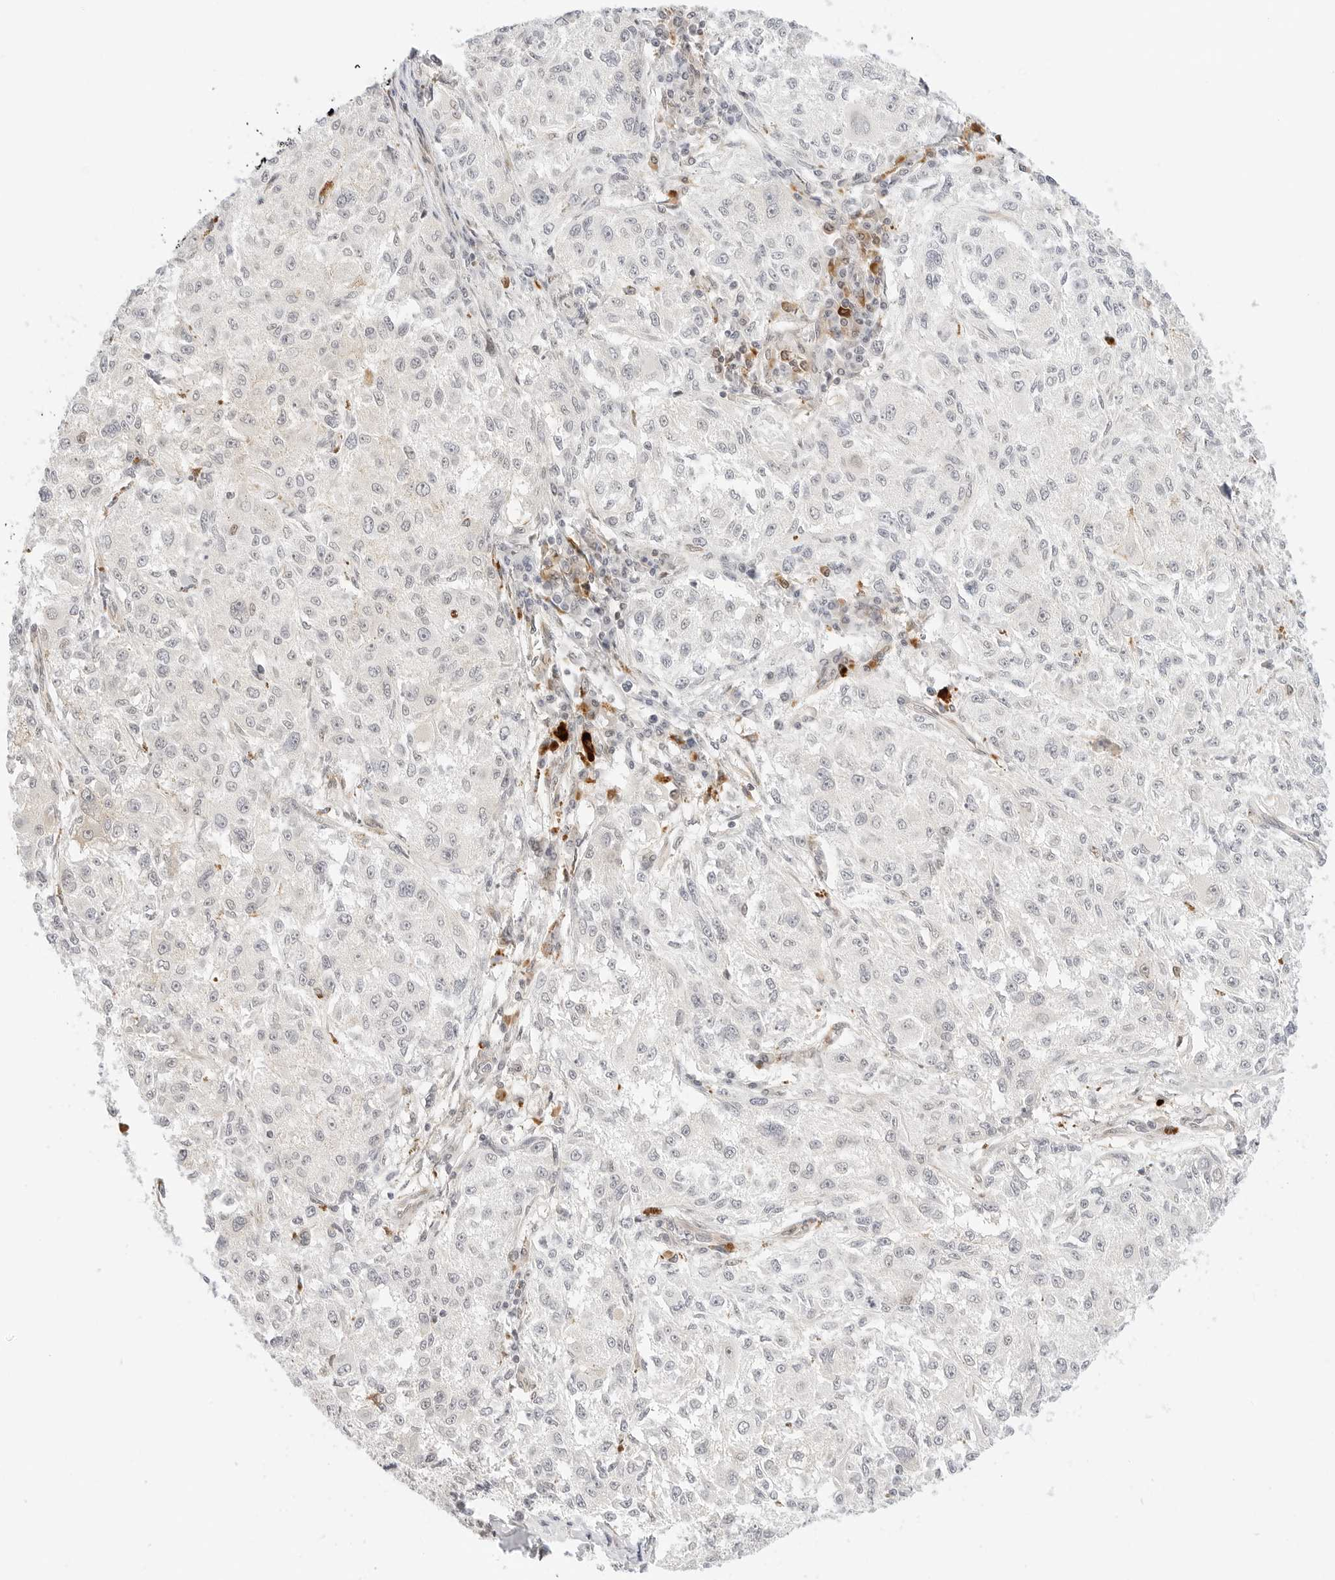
{"staining": {"intensity": "negative", "quantity": "none", "location": "none"}, "tissue": "melanoma", "cell_type": "Tumor cells", "image_type": "cancer", "snomed": [{"axis": "morphology", "description": "Necrosis, NOS"}, {"axis": "morphology", "description": "Malignant melanoma, NOS"}, {"axis": "topography", "description": "Skin"}], "caption": "Immunohistochemical staining of human malignant melanoma reveals no significant expression in tumor cells.", "gene": "TEKT2", "patient": {"sex": "female", "age": 87}}